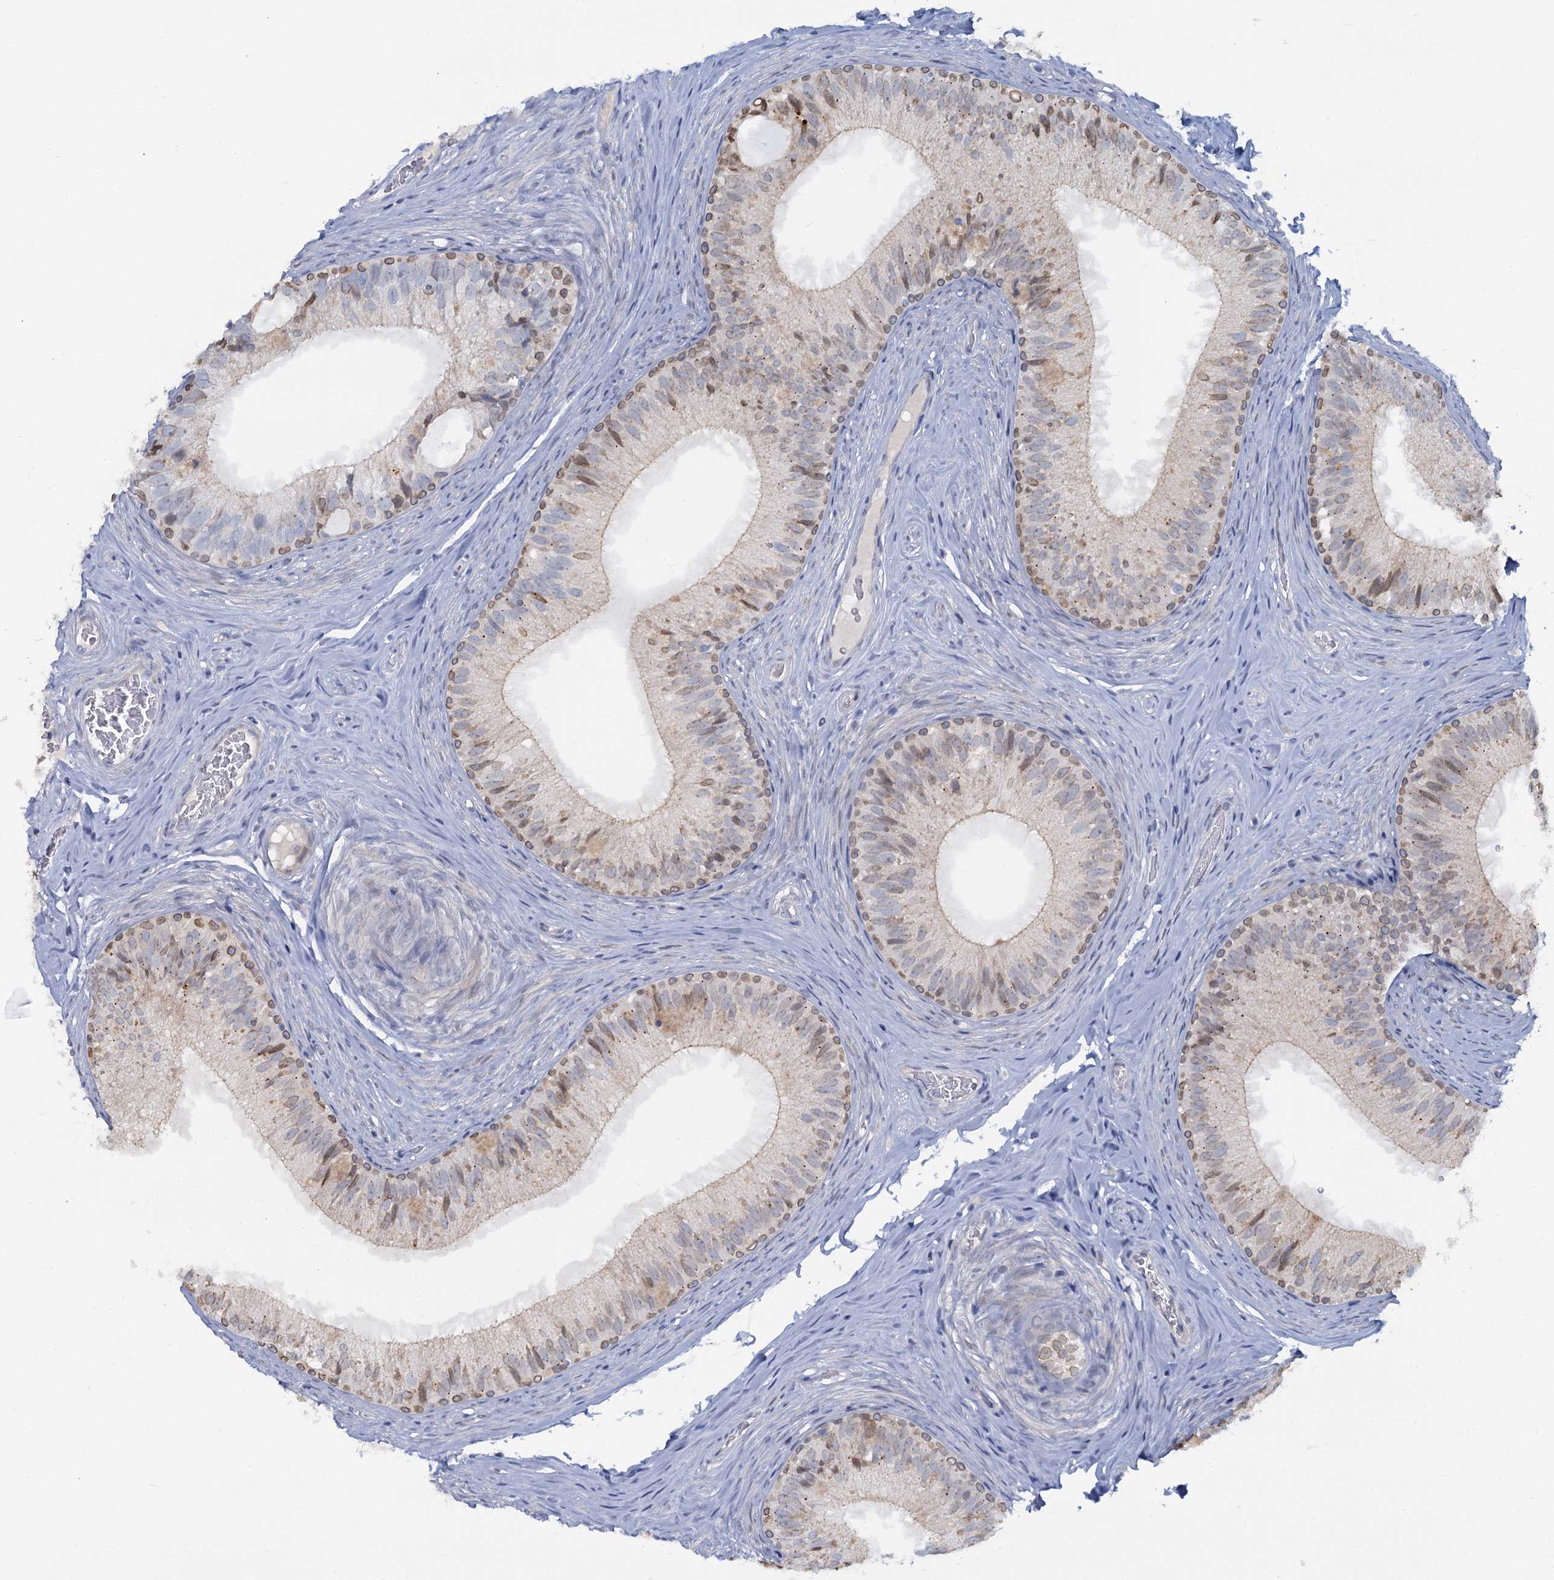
{"staining": {"intensity": "moderate", "quantity": "25%-75%", "location": "nuclear"}, "tissue": "epididymis", "cell_type": "Glandular cells", "image_type": "normal", "snomed": [{"axis": "morphology", "description": "Normal tissue, NOS"}, {"axis": "topography", "description": "Epididymis"}], "caption": "IHC (DAB) staining of benign epididymis exhibits moderate nuclear protein staining in approximately 25%-75% of glandular cells.", "gene": "ACRBP", "patient": {"sex": "male", "age": 34}}